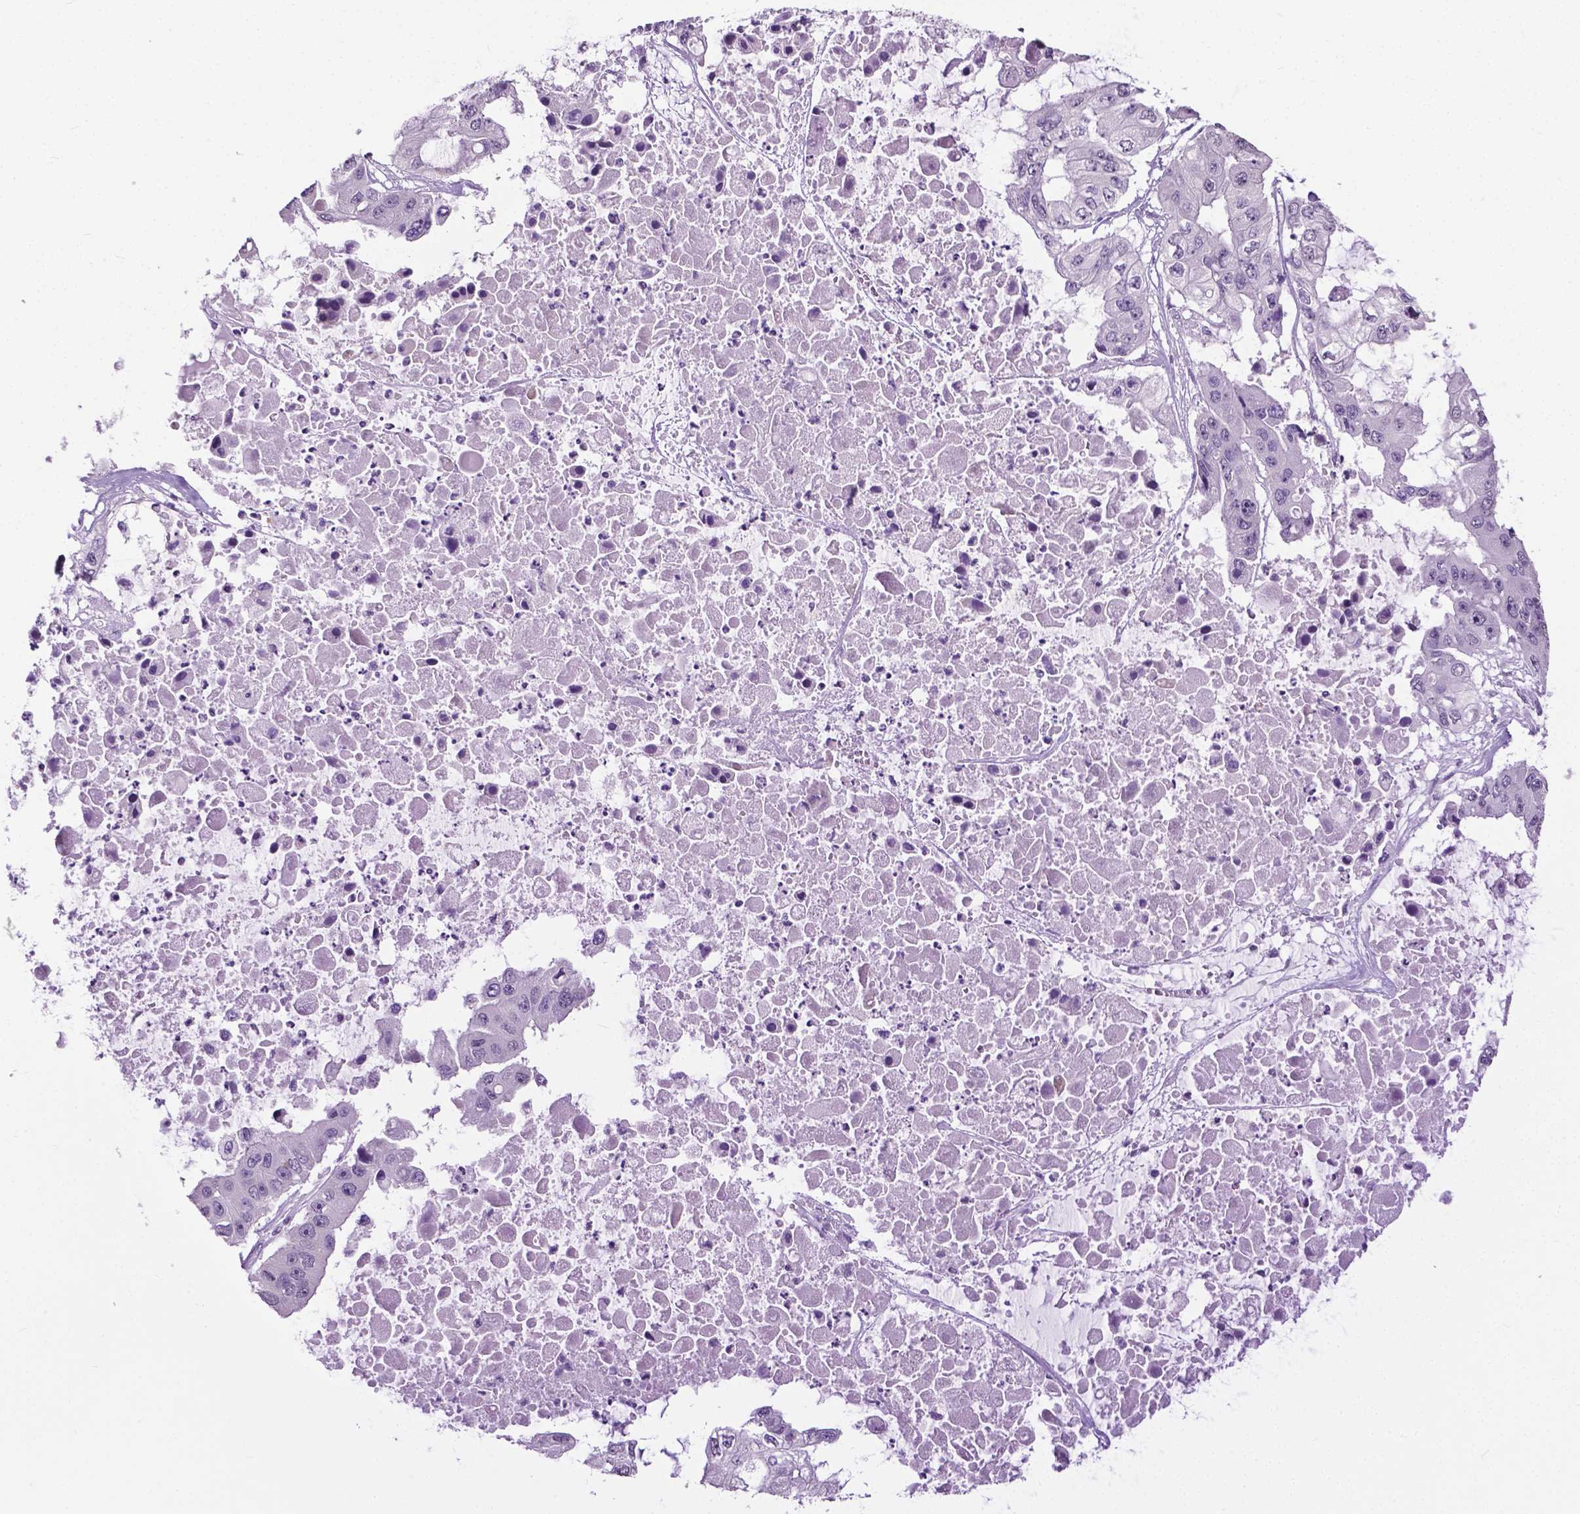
{"staining": {"intensity": "negative", "quantity": "none", "location": "none"}, "tissue": "ovarian cancer", "cell_type": "Tumor cells", "image_type": "cancer", "snomed": [{"axis": "morphology", "description": "Cystadenocarcinoma, serous, NOS"}, {"axis": "topography", "description": "Ovary"}], "caption": "Immunohistochemistry image of neoplastic tissue: human ovarian cancer (serous cystadenocarcinoma) stained with DAB (3,3'-diaminobenzidine) displays no significant protein expression in tumor cells.", "gene": "GPR37L1", "patient": {"sex": "female", "age": 56}}